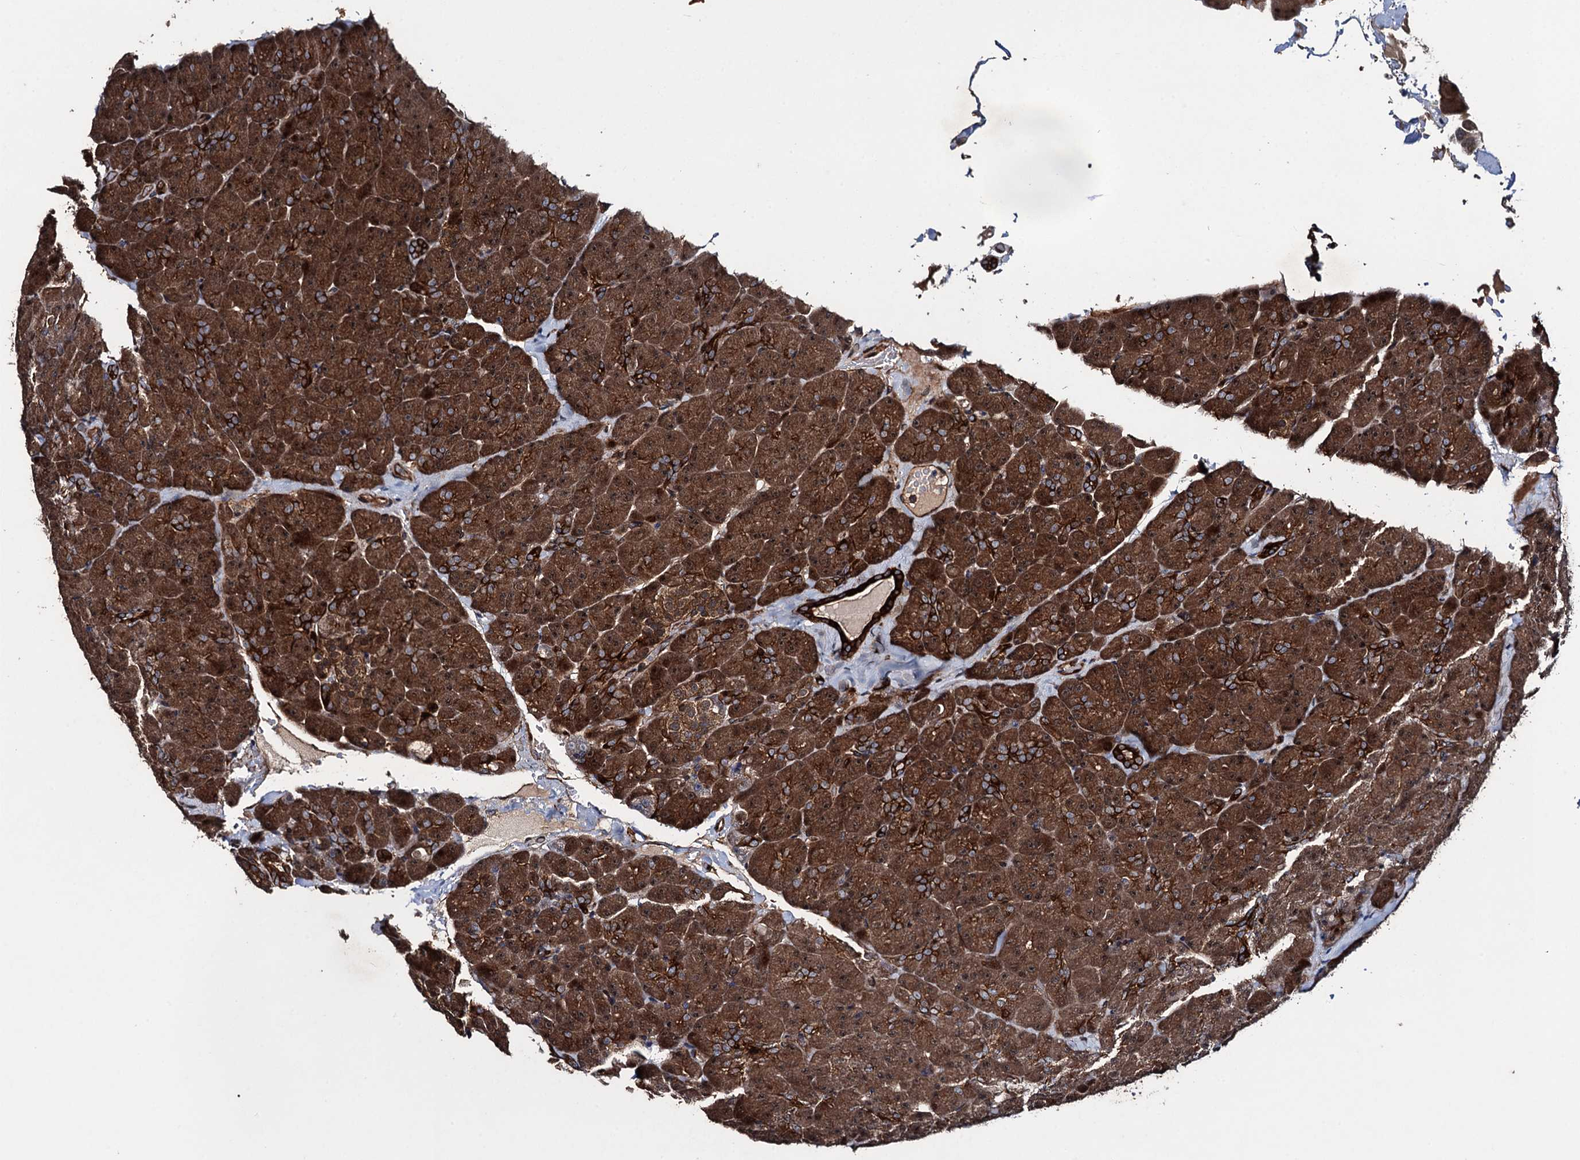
{"staining": {"intensity": "strong", "quantity": ">75%", "location": "cytoplasmic/membranous"}, "tissue": "pancreas", "cell_type": "Exocrine glandular cells", "image_type": "normal", "snomed": [{"axis": "morphology", "description": "Normal tissue, NOS"}, {"axis": "topography", "description": "Pancreas"}], "caption": "Immunohistochemical staining of unremarkable pancreas demonstrates high levels of strong cytoplasmic/membranous positivity in about >75% of exocrine glandular cells.", "gene": "RHOBTB1", "patient": {"sex": "male", "age": 36}}